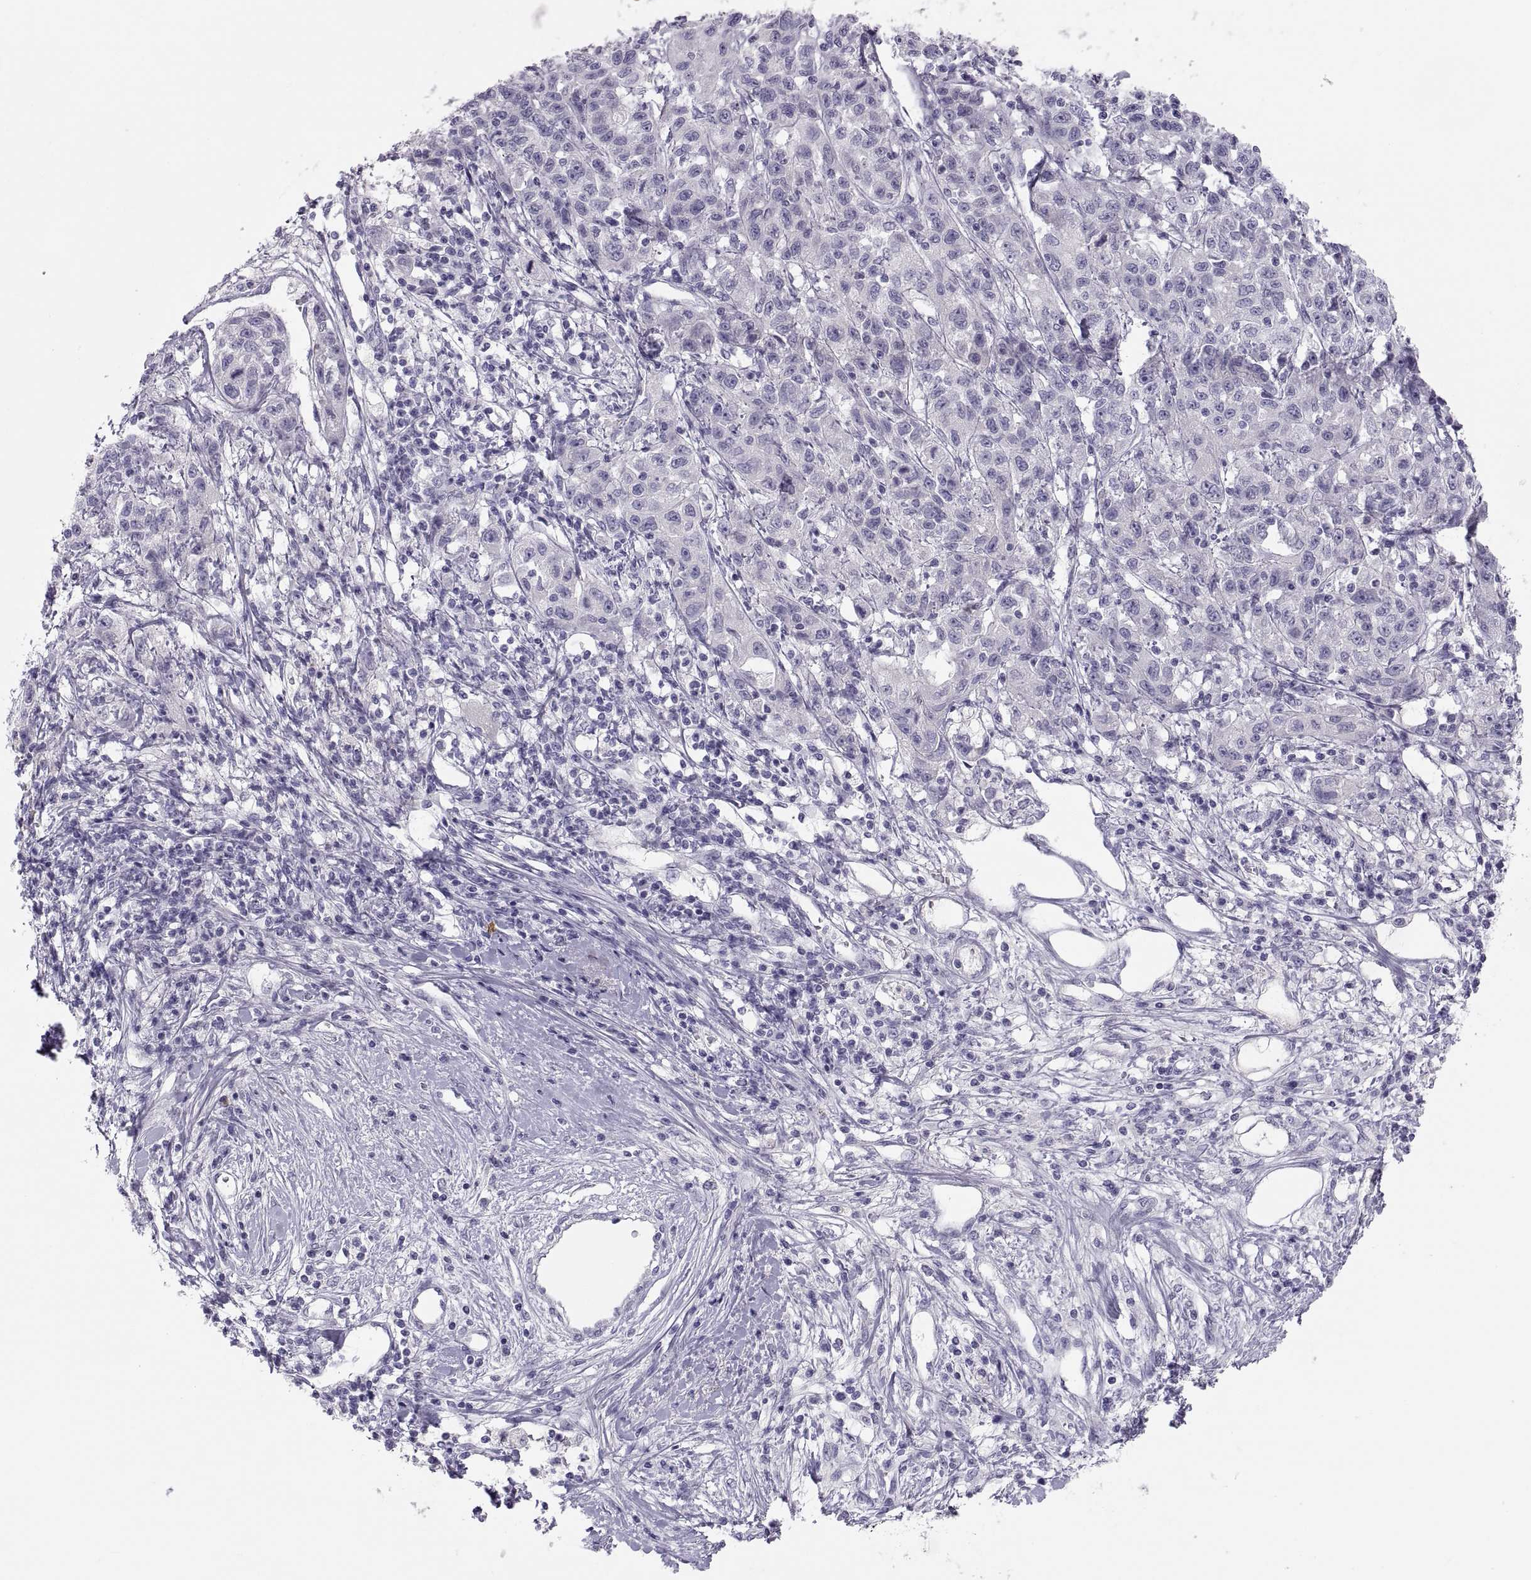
{"staining": {"intensity": "negative", "quantity": "none", "location": "none"}, "tissue": "liver cancer", "cell_type": "Tumor cells", "image_type": "cancer", "snomed": [{"axis": "morphology", "description": "Adenocarcinoma, NOS"}, {"axis": "morphology", "description": "Cholangiocarcinoma"}, {"axis": "topography", "description": "Liver"}], "caption": "This is an IHC micrograph of liver adenocarcinoma. There is no positivity in tumor cells.", "gene": "MAGEB2", "patient": {"sex": "male", "age": 64}}